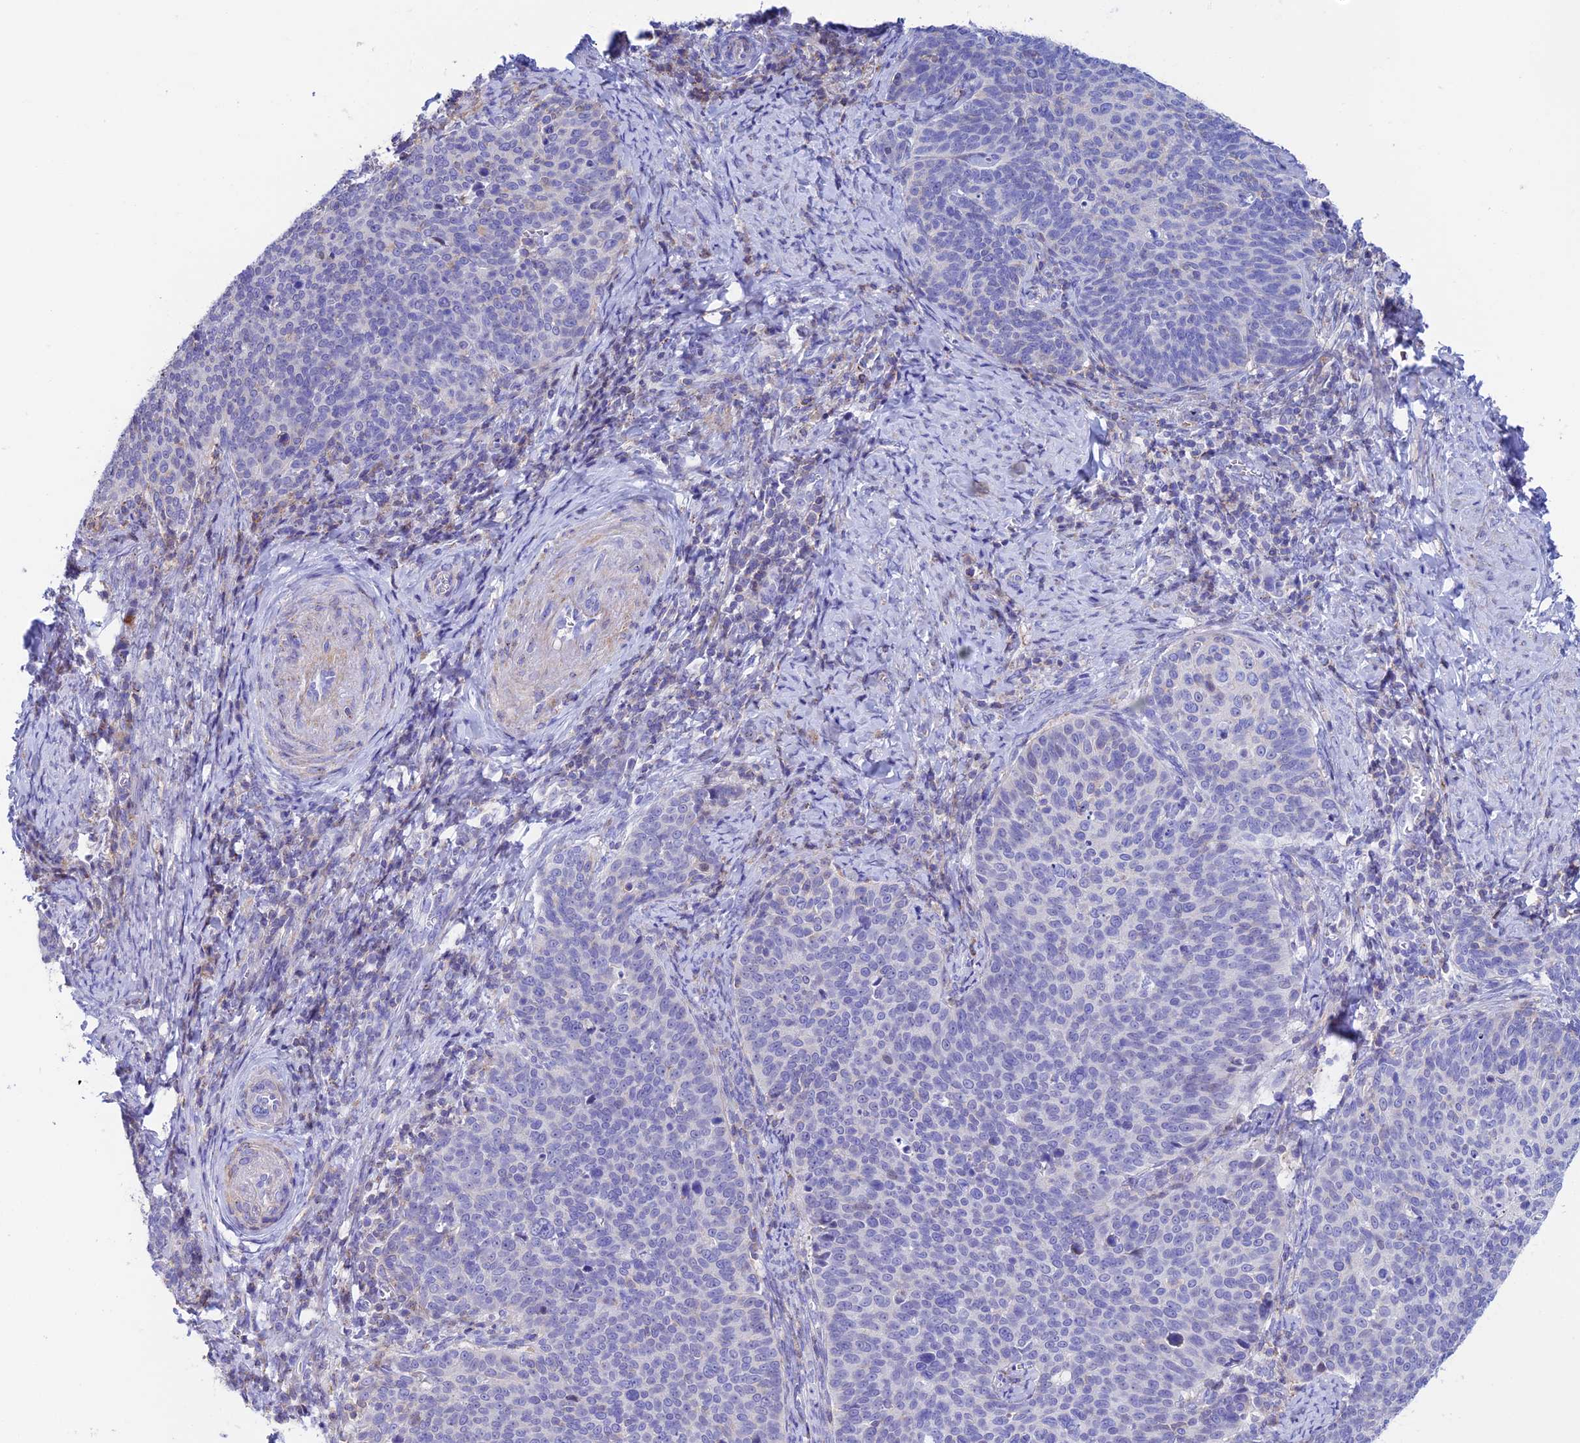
{"staining": {"intensity": "negative", "quantity": "none", "location": "none"}, "tissue": "cervical cancer", "cell_type": "Tumor cells", "image_type": "cancer", "snomed": [{"axis": "morphology", "description": "Normal tissue, NOS"}, {"axis": "morphology", "description": "Squamous cell carcinoma, NOS"}, {"axis": "topography", "description": "Cervix"}], "caption": "Cervical squamous cell carcinoma was stained to show a protein in brown. There is no significant staining in tumor cells.", "gene": "PRIM1", "patient": {"sex": "female", "age": 39}}